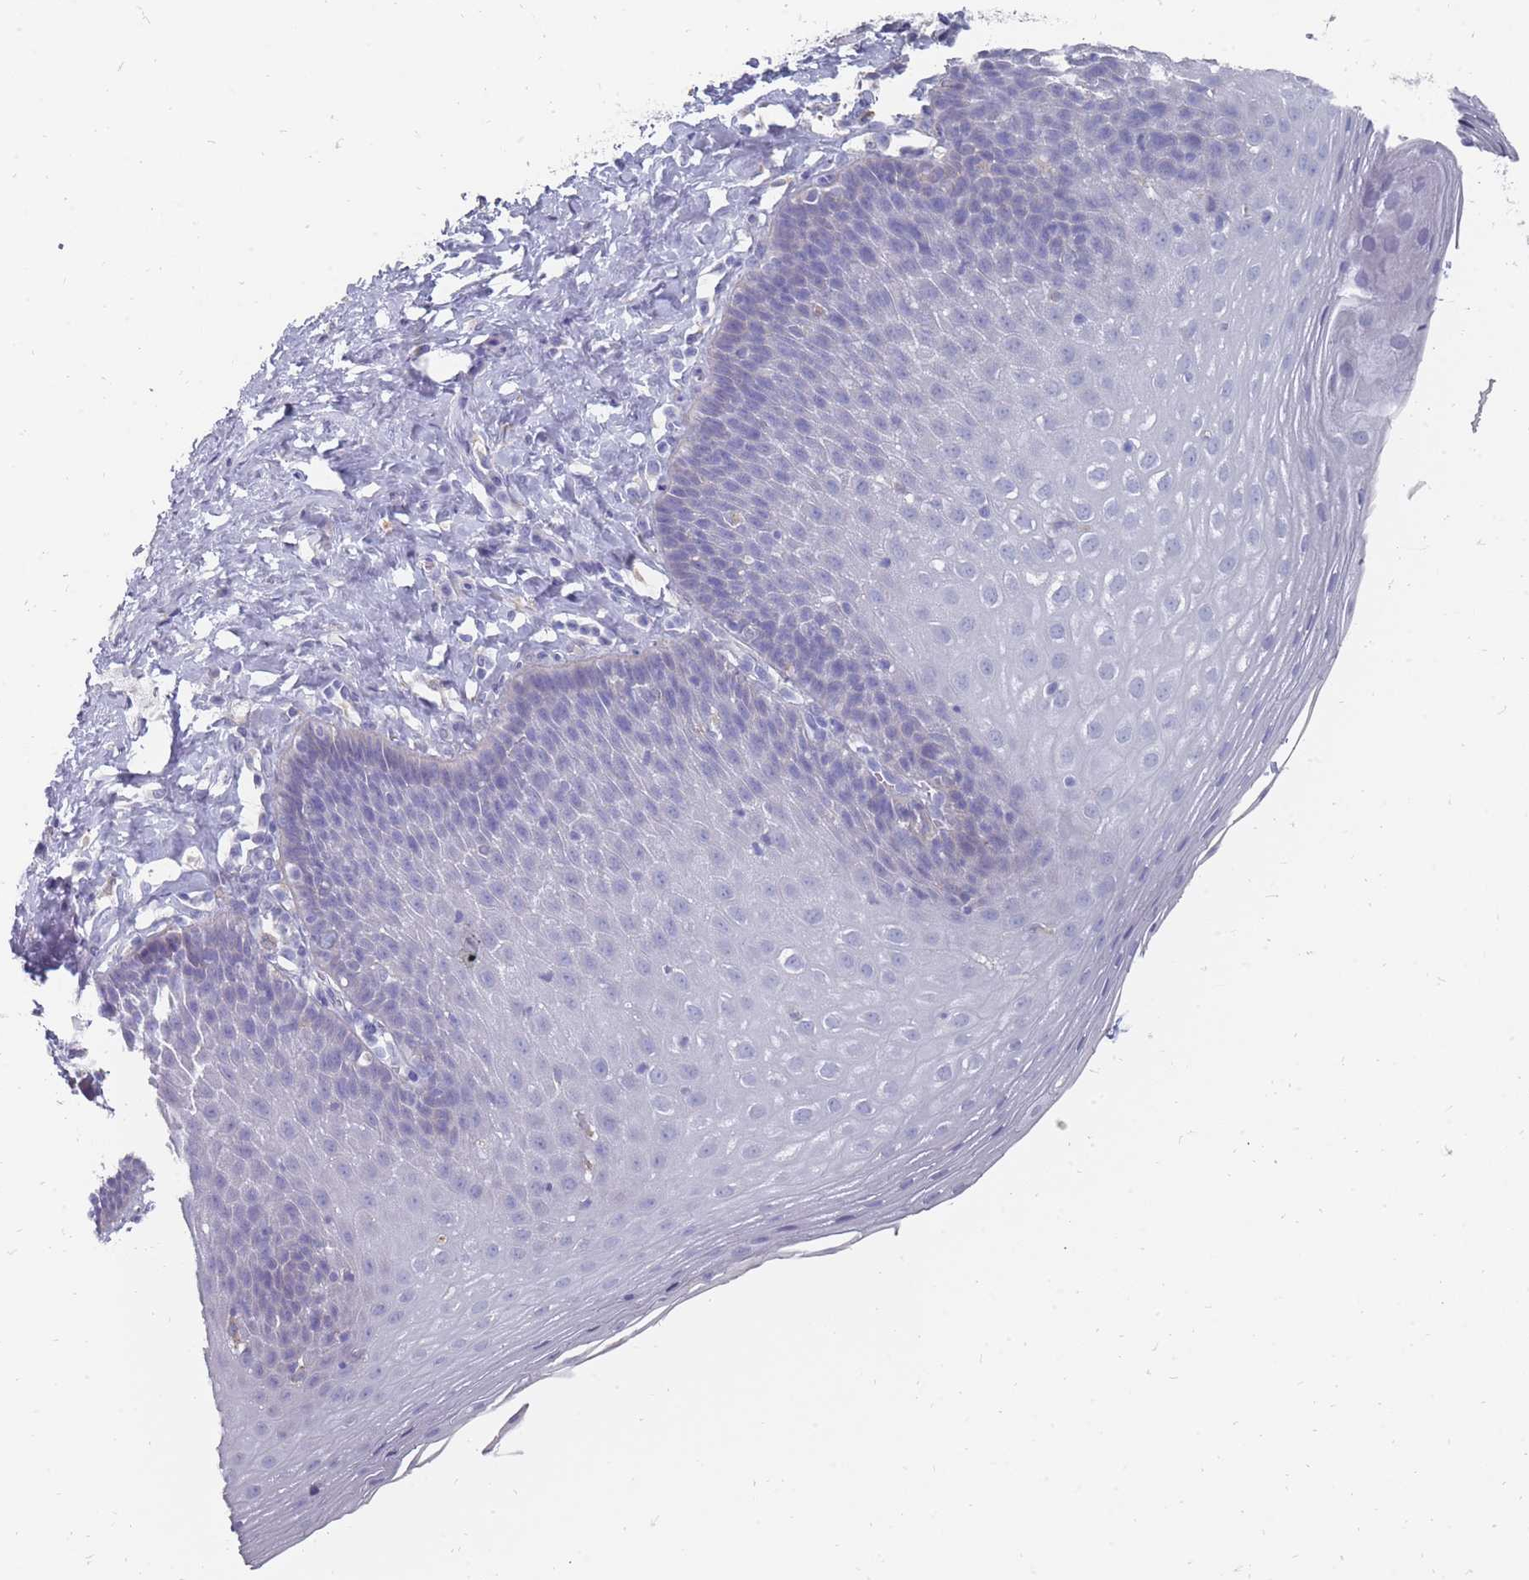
{"staining": {"intensity": "negative", "quantity": "none", "location": "none"}, "tissue": "esophagus", "cell_type": "Squamous epithelial cells", "image_type": "normal", "snomed": [{"axis": "morphology", "description": "Normal tissue, NOS"}, {"axis": "topography", "description": "Esophagus"}], "caption": "Immunohistochemistry of normal human esophagus demonstrates no expression in squamous epithelial cells.", "gene": "OTULINL", "patient": {"sex": "female", "age": 61}}